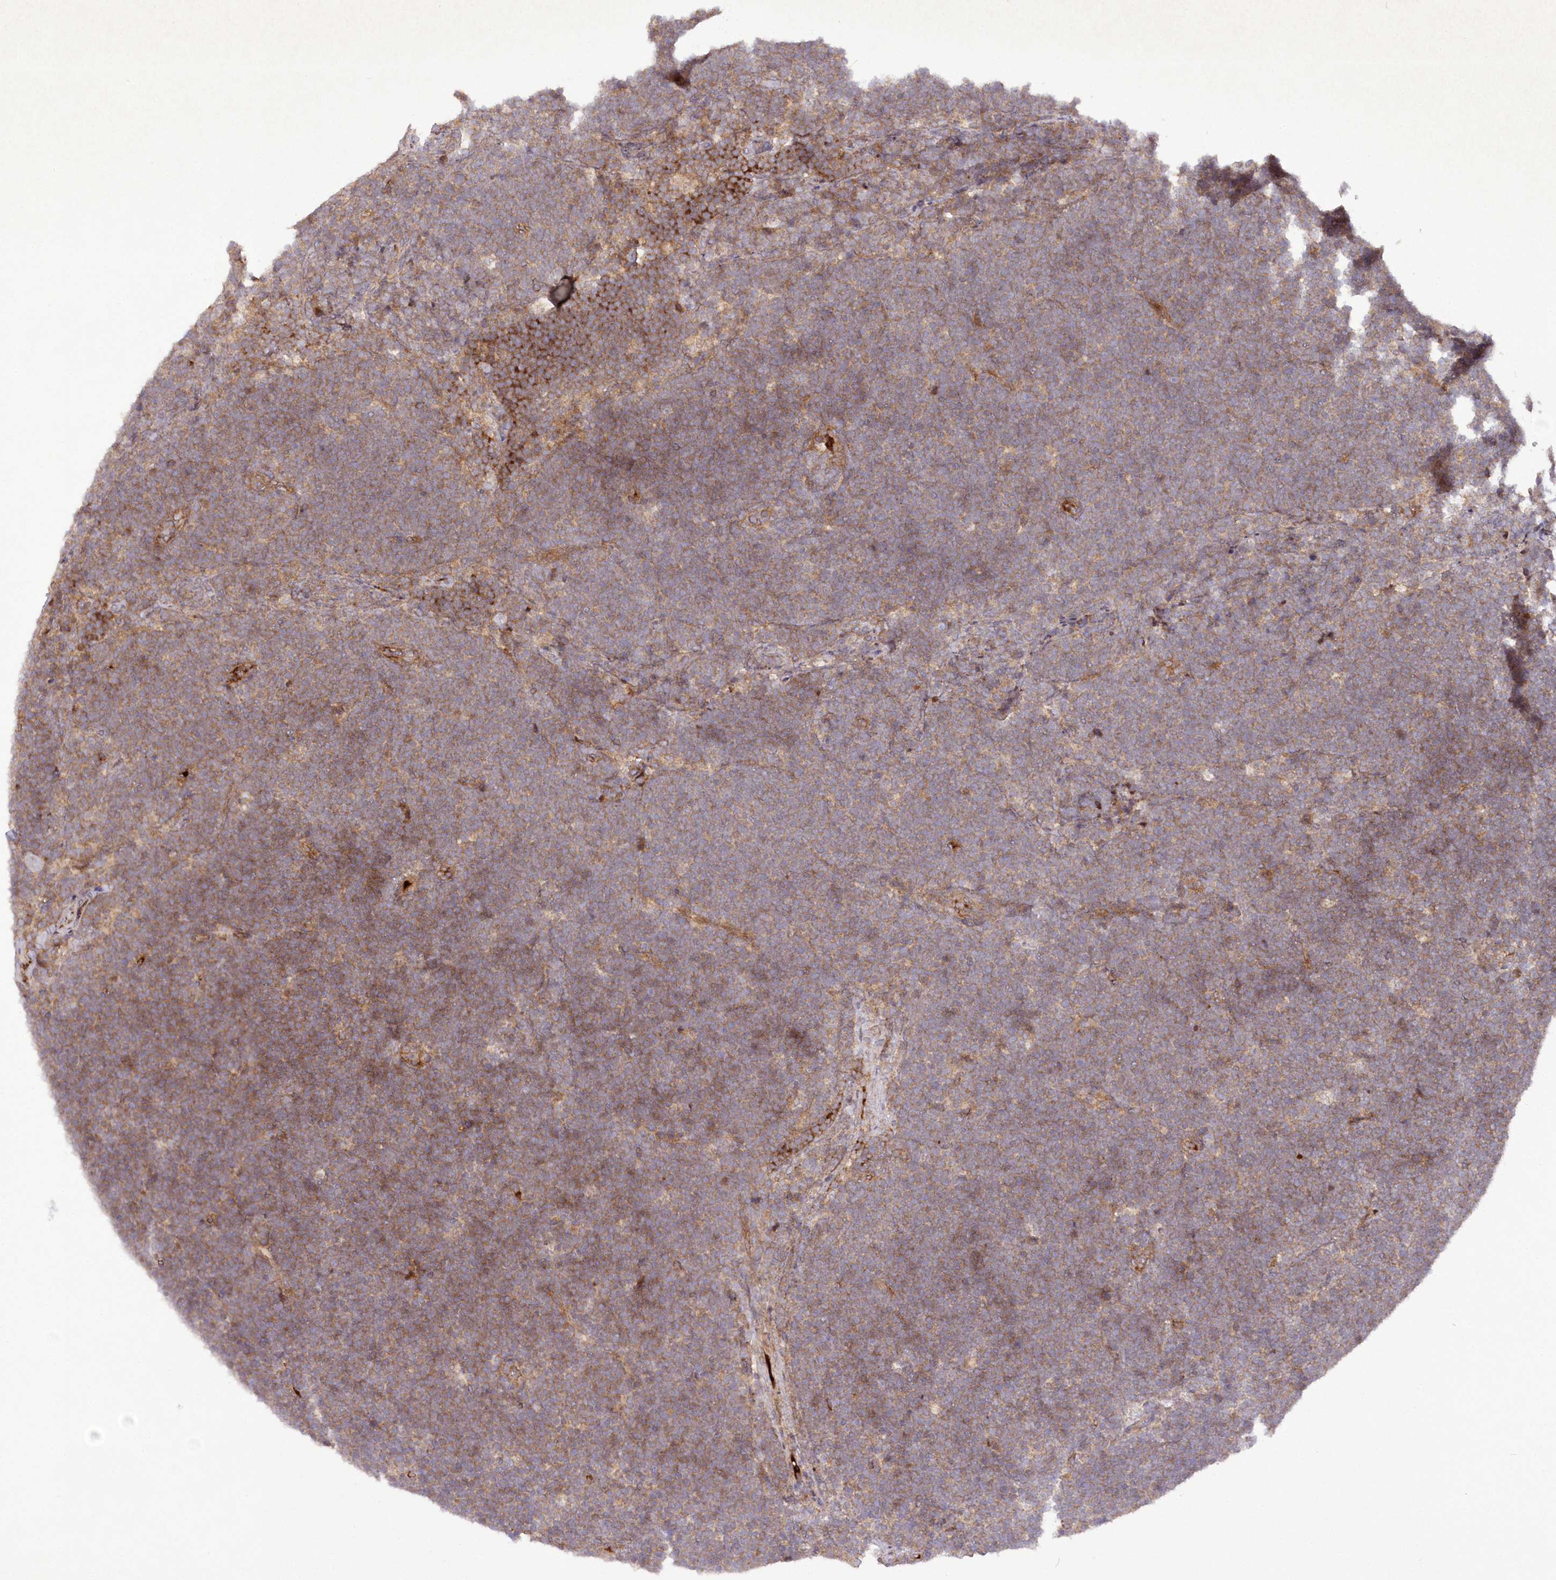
{"staining": {"intensity": "moderate", "quantity": "25%-75%", "location": "cytoplasmic/membranous"}, "tissue": "lymphoma", "cell_type": "Tumor cells", "image_type": "cancer", "snomed": [{"axis": "morphology", "description": "Malignant lymphoma, non-Hodgkin's type, High grade"}, {"axis": "topography", "description": "Lymph node"}], "caption": "Tumor cells show medium levels of moderate cytoplasmic/membranous positivity in approximately 25%-75% of cells in high-grade malignant lymphoma, non-Hodgkin's type.", "gene": "APOM", "patient": {"sex": "male", "age": 13}}